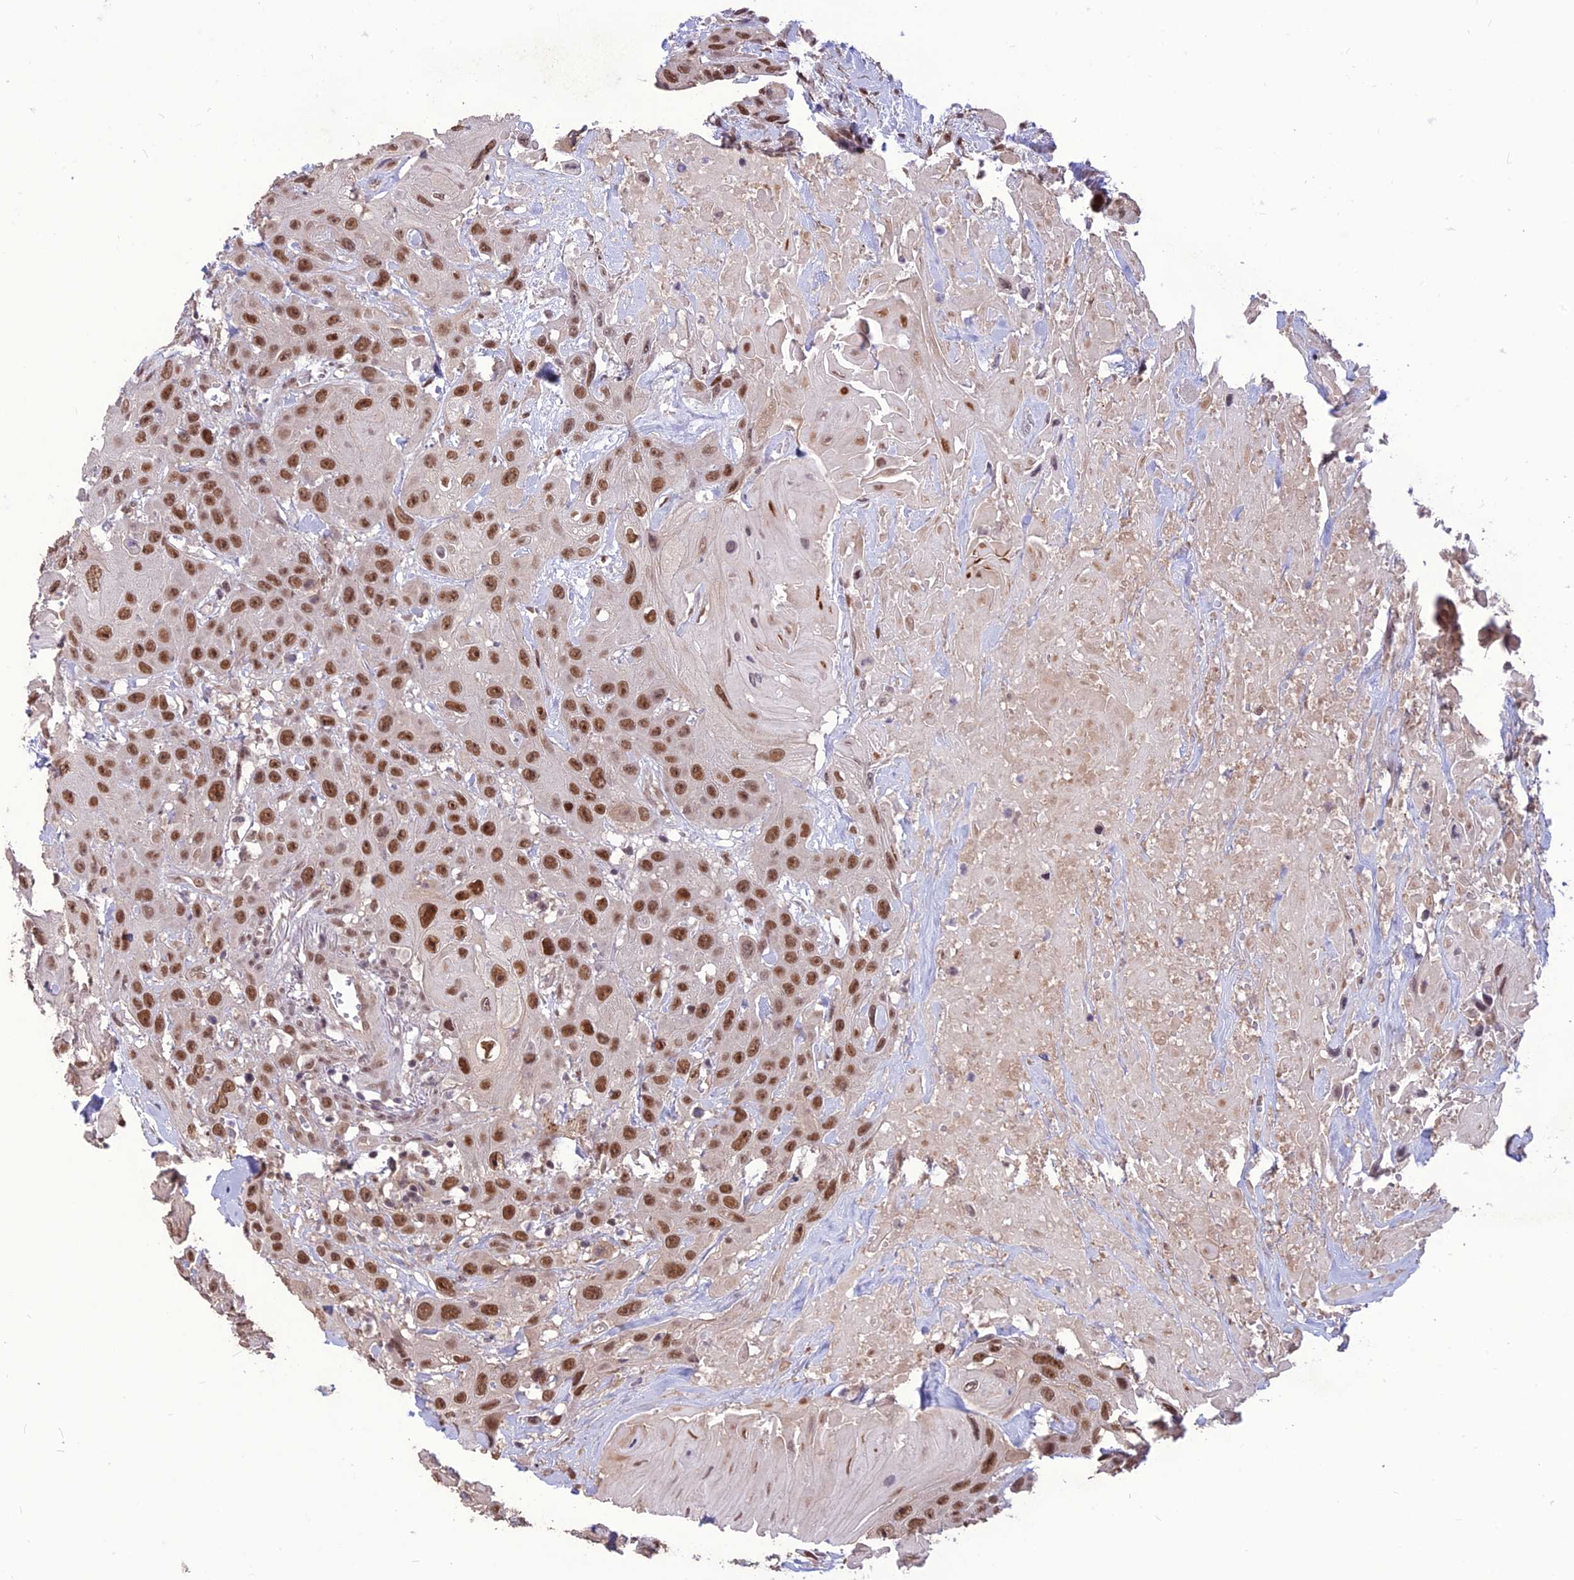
{"staining": {"intensity": "moderate", "quantity": ">75%", "location": "nuclear"}, "tissue": "head and neck cancer", "cell_type": "Tumor cells", "image_type": "cancer", "snomed": [{"axis": "morphology", "description": "Squamous cell carcinoma, NOS"}, {"axis": "topography", "description": "Head-Neck"}], "caption": "Head and neck cancer (squamous cell carcinoma) tissue demonstrates moderate nuclear staining in approximately >75% of tumor cells The staining was performed using DAB (3,3'-diaminobenzidine) to visualize the protein expression in brown, while the nuclei were stained in blue with hematoxylin (Magnification: 20x).", "gene": "DIS3", "patient": {"sex": "male", "age": 81}}